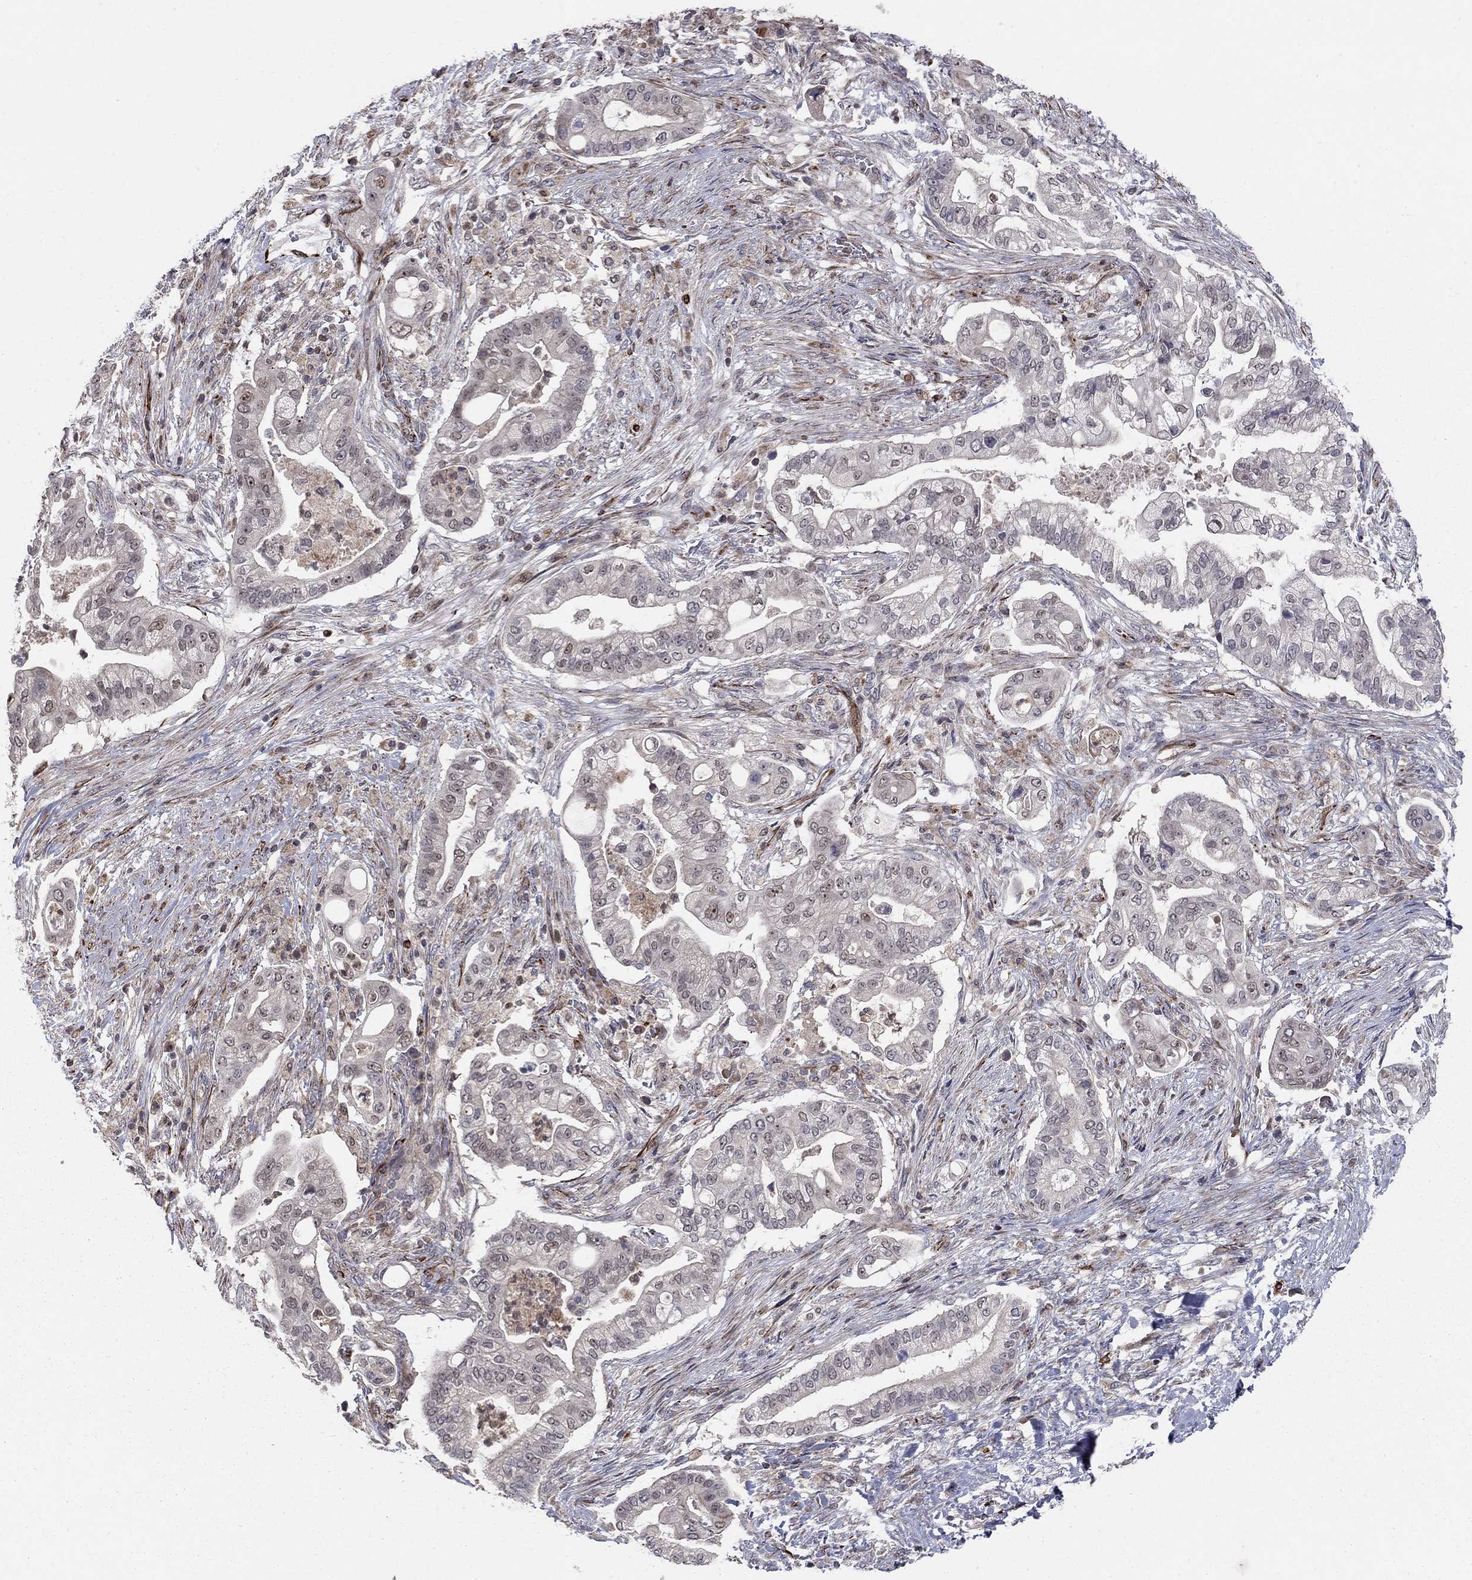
{"staining": {"intensity": "negative", "quantity": "none", "location": "none"}, "tissue": "pancreatic cancer", "cell_type": "Tumor cells", "image_type": "cancer", "snomed": [{"axis": "morphology", "description": "Adenocarcinoma, NOS"}, {"axis": "topography", "description": "Pancreas"}], "caption": "Tumor cells are negative for brown protein staining in pancreatic cancer. (IHC, brightfield microscopy, high magnification).", "gene": "MSRA", "patient": {"sex": "female", "age": 69}}